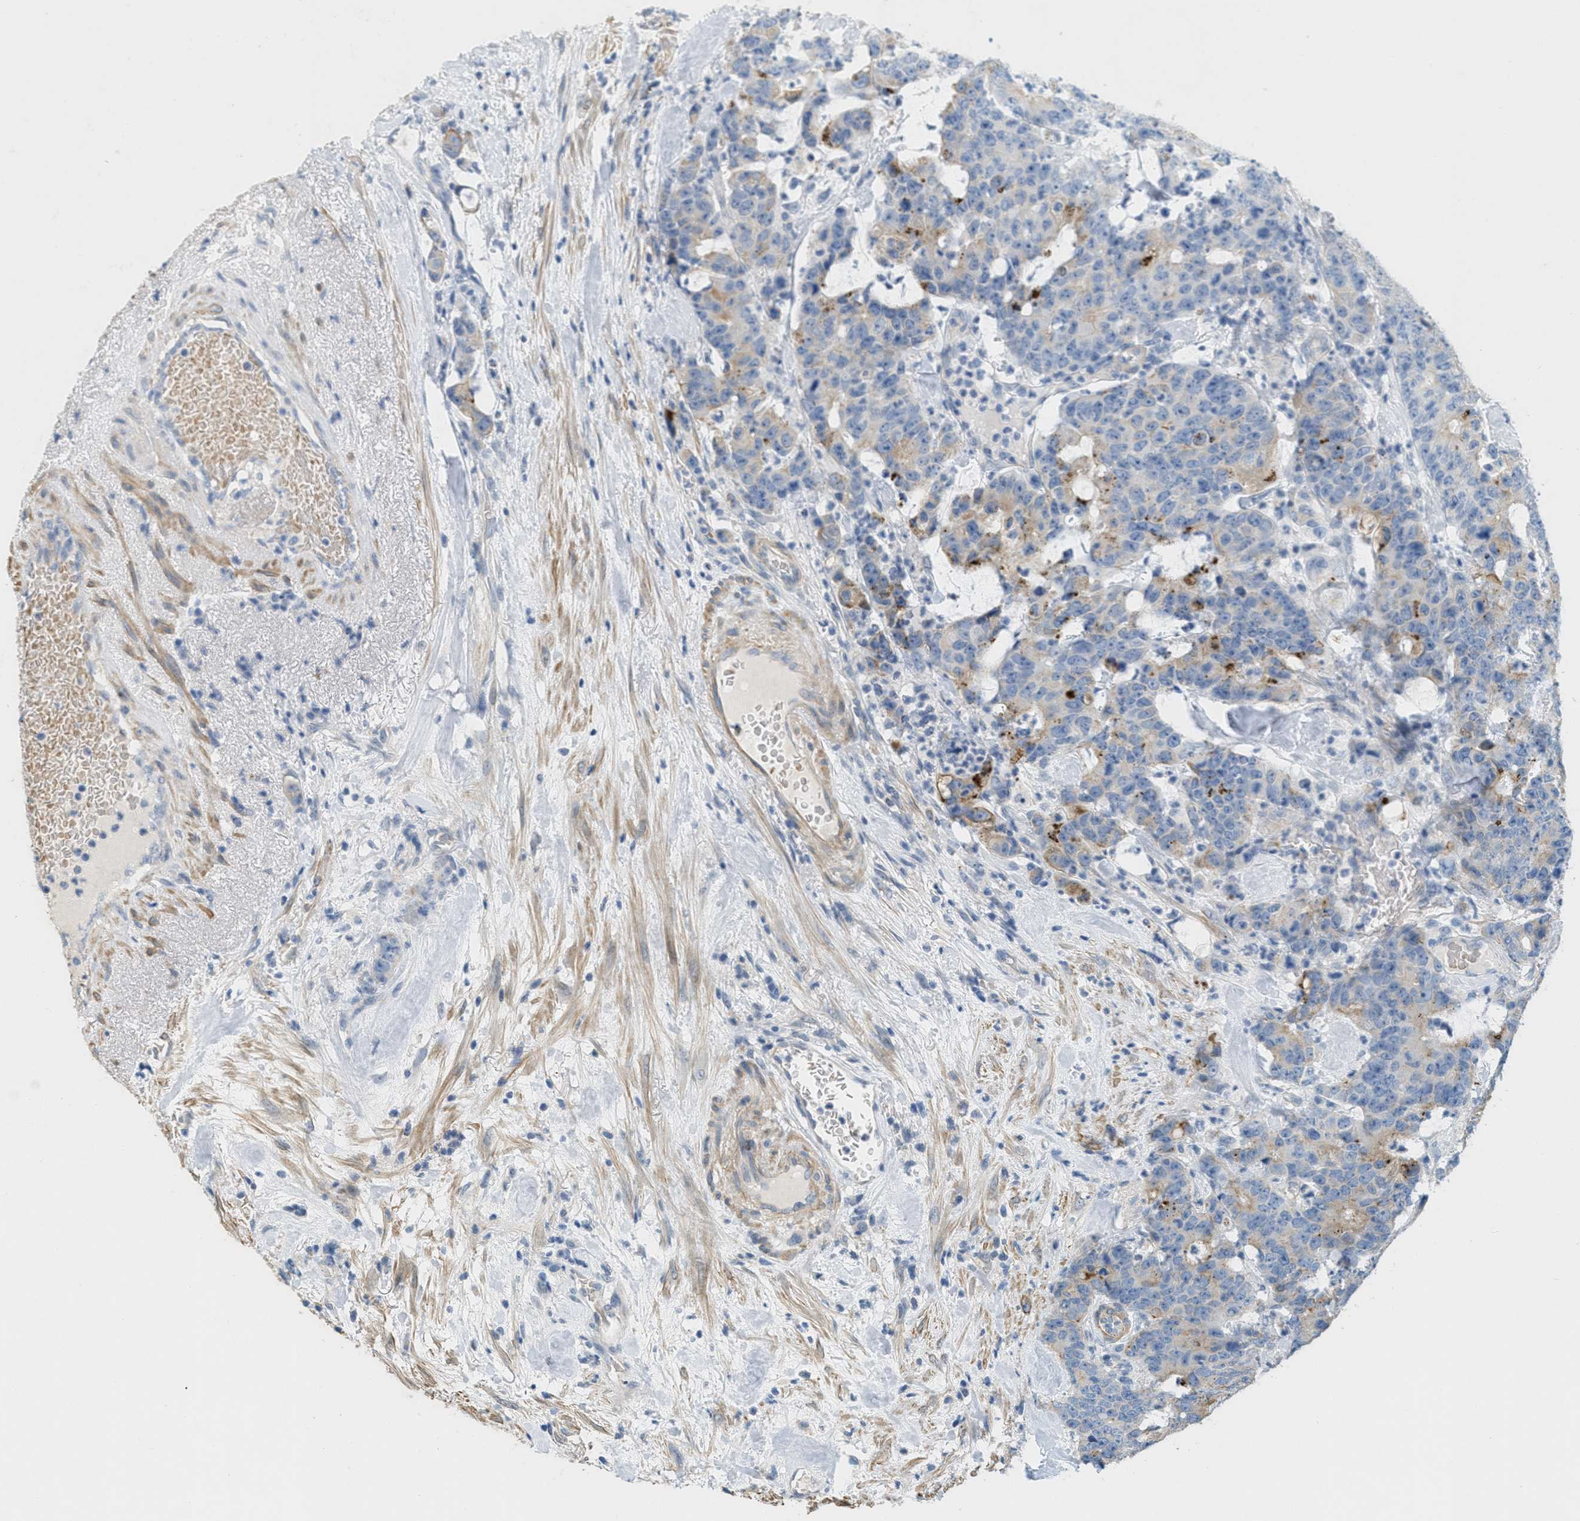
{"staining": {"intensity": "weak", "quantity": "<25%", "location": "cytoplasmic/membranous"}, "tissue": "colorectal cancer", "cell_type": "Tumor cells", "image_type": "cancer", "snomed": [{"axis": "morphology", "description": "Adenocarcinoma, NOS"}, {"axis": "topography", "description": "Colon"}], "caption": "Immunohistochemical staining of colorectal cancer (adenocarcinoma) exhibits no significant positivity in tumor cells.", "gene": "MRS2", "patient": {"sex": "female", "age": 86}}